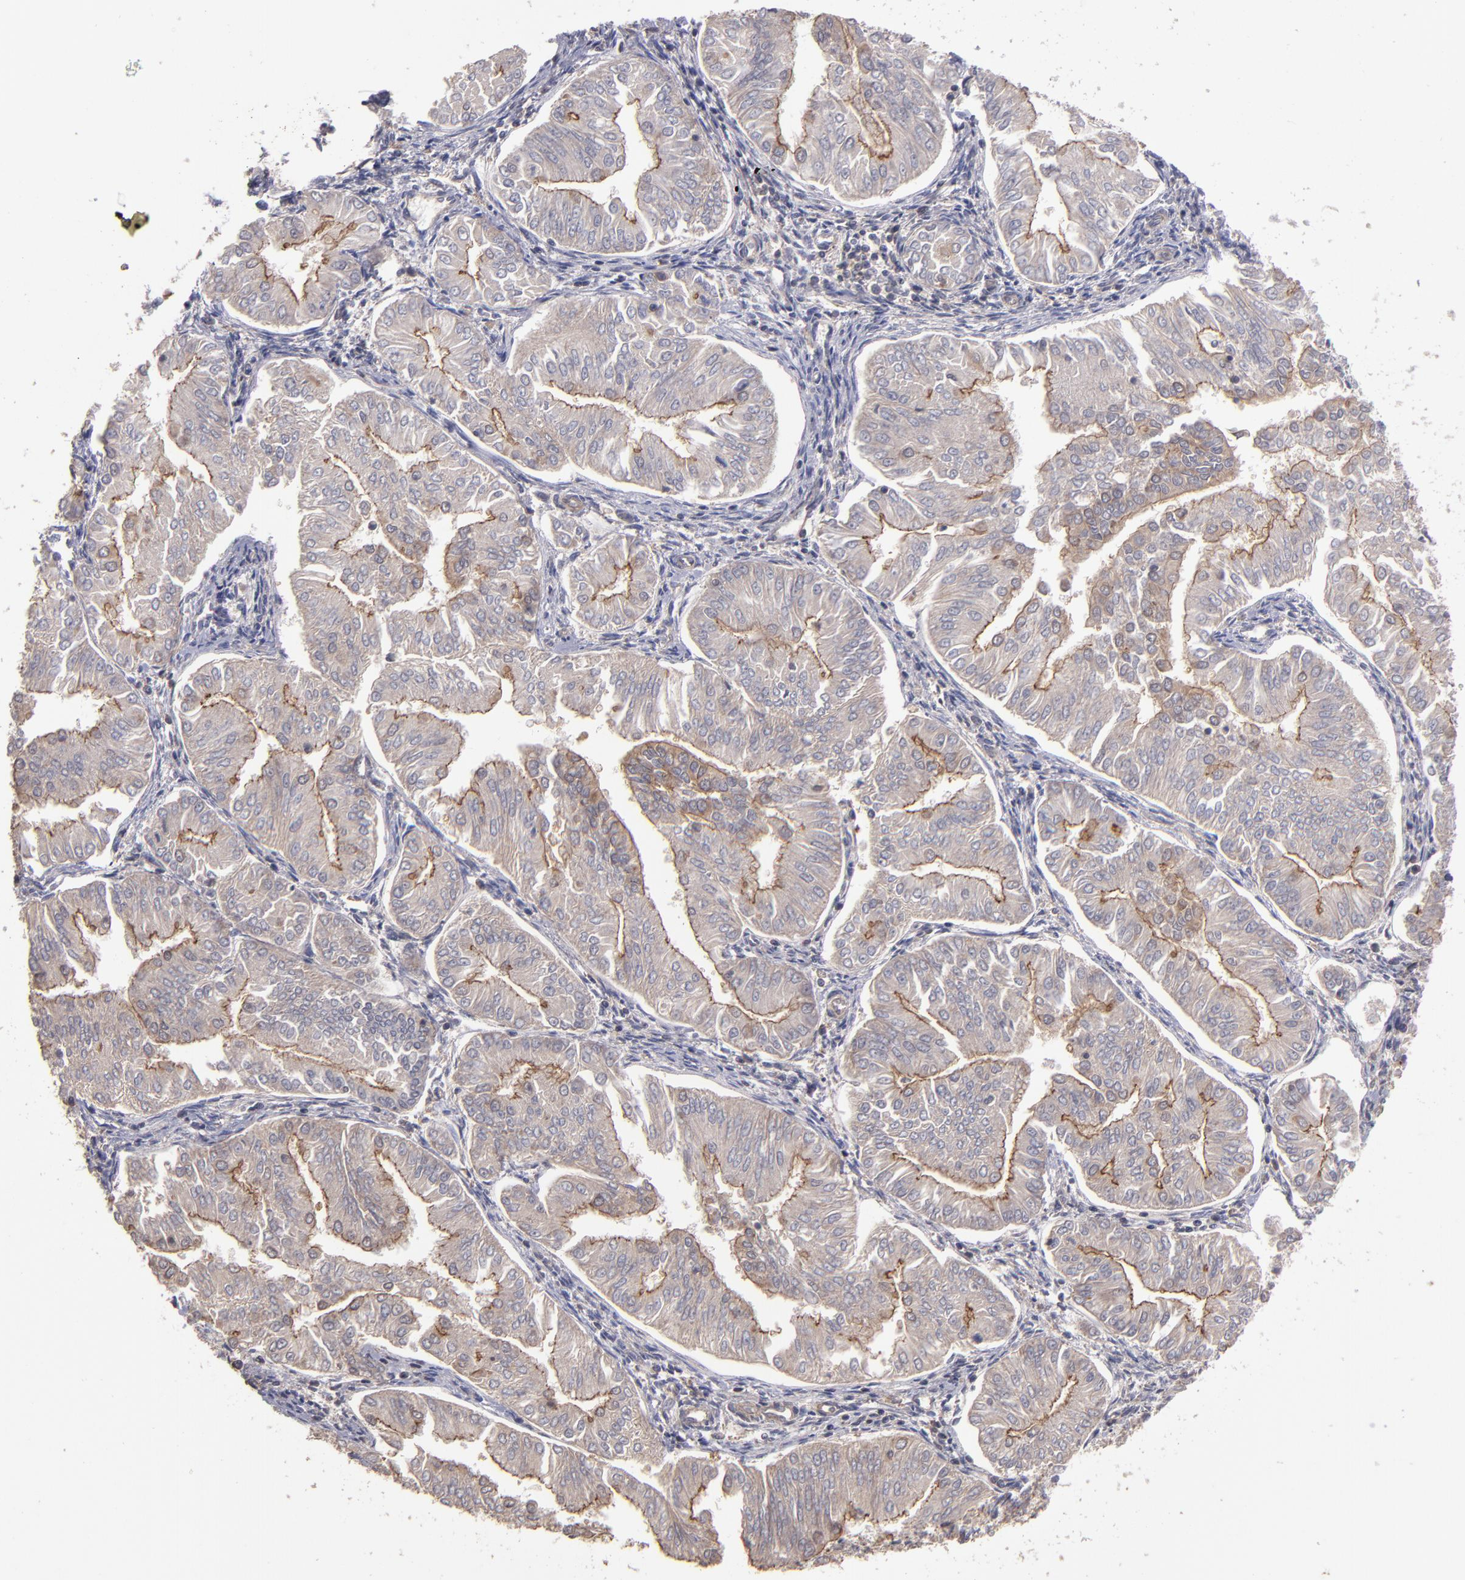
{"staining": {"intensity": "moderate", "quantity": ">75%", "location": "cytoplasmic/membranous"}, "tissue": "endometrial cancer", "cell_type": "Tumor cells", "image_type": "cancer", "snomed": [{"axis": "morphology", "description": "Adenocarcinoma, NOS"}, {"axis": "topography", "description": "Endometrium"}], "caption": "Immunohistochemical staining of endometrial cancer (adenocarcinoma) displays medium levels of moderate cytoplasmic/membranous staining in about >75% of tumor cells.", "gene": "NF2", "patient": {"sex": "female", "age": 53}}